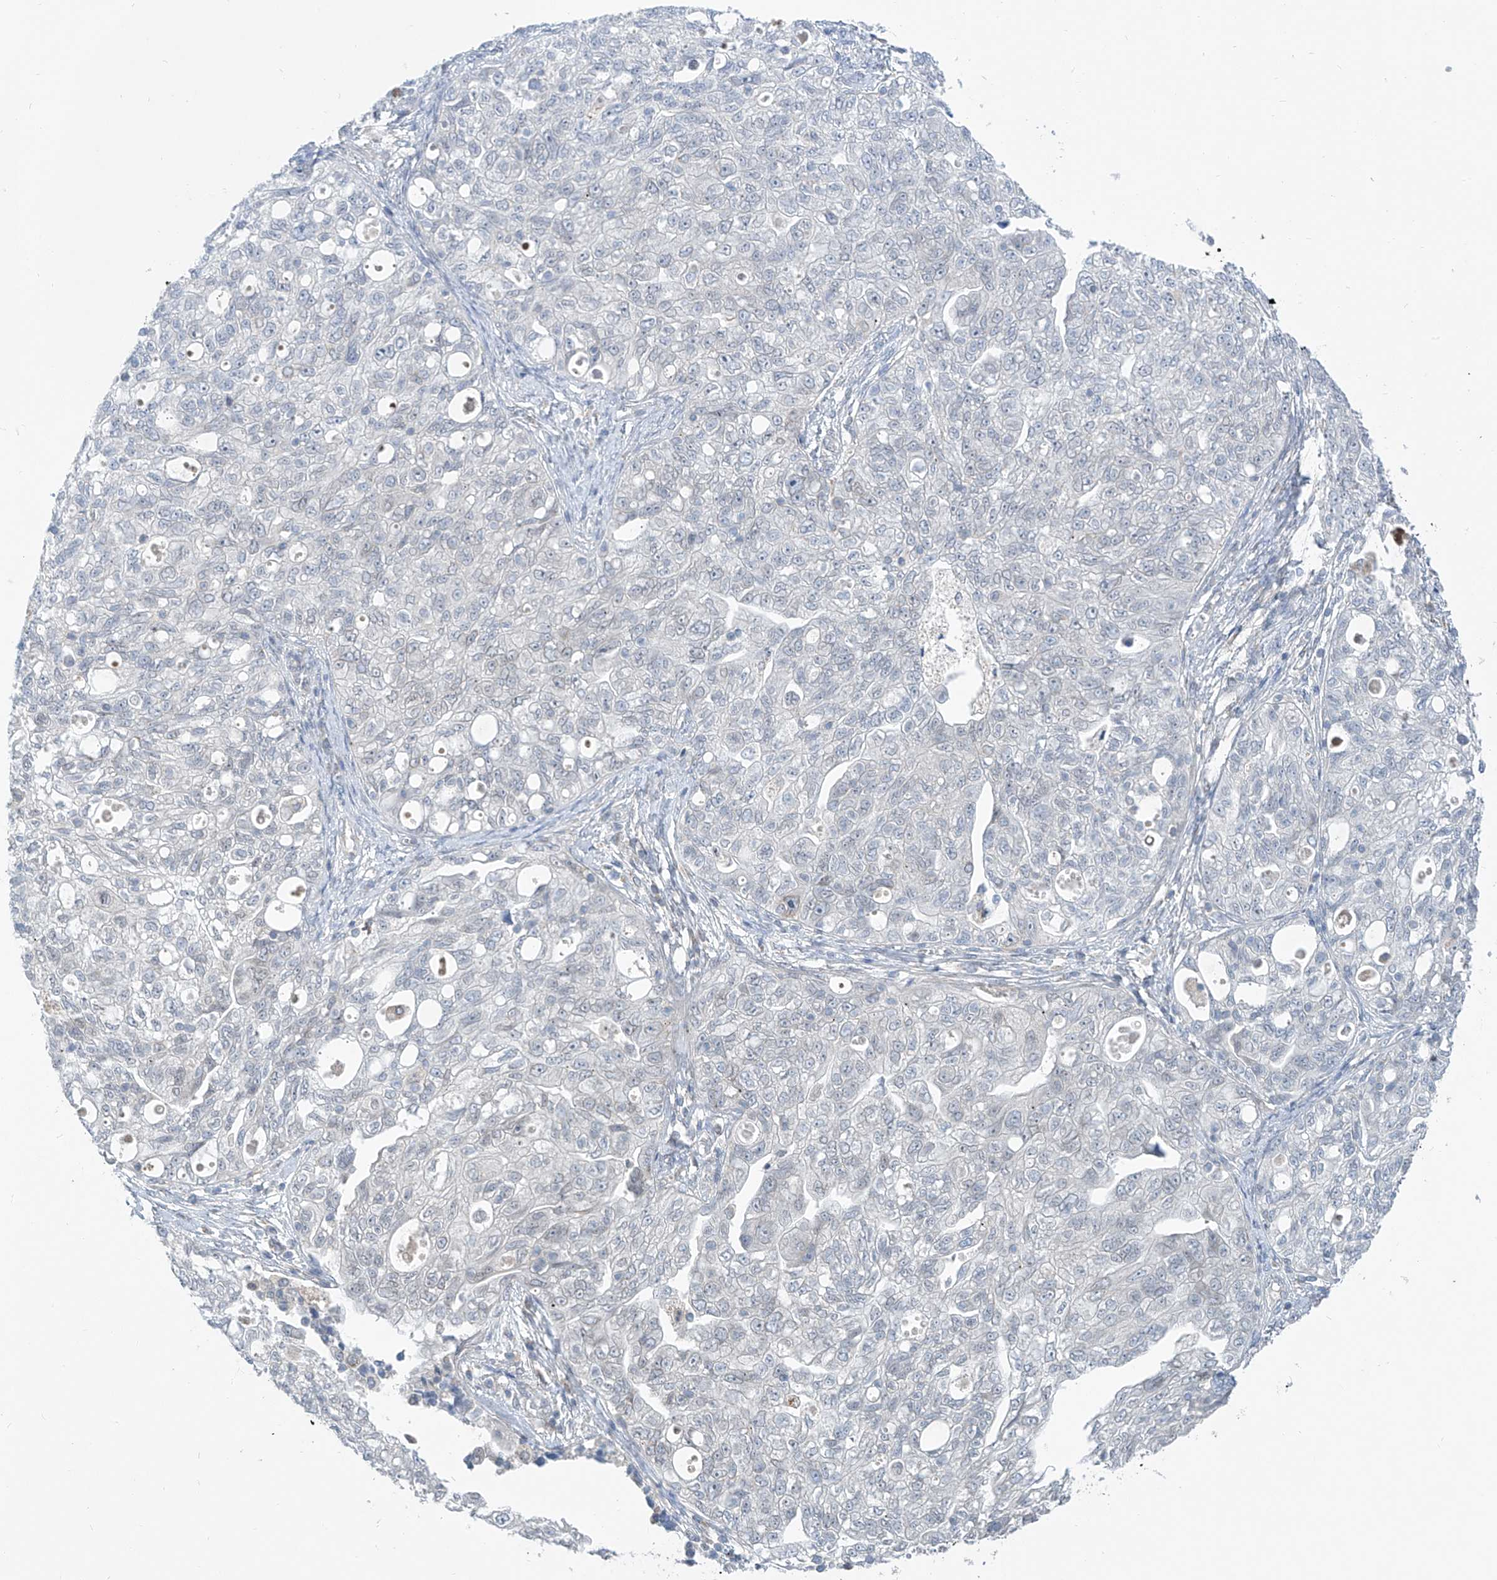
{"staining": {"intensity": "negative", "quantity": "none", "location": "none"}, "tissue": "ovarian cancer", "cell_type": "Tumor cells", "image_type": "cancer", "snomed": [{"axis": "morphology", "description": "Carcinoma, NOS"}, {"axis": "morphology", "description": "Cystadenocarcinoma, serous, NOS"}, {"axis": "topography", "description": "Ovary"}], "caption": "High magnification brightfield microscopy of ovarian cancer stained with DAB (brown) and counterstained with hematoxylin (blue): tumor cells show no significant positivity.", "gene": "KRTAP25-1", "patient": {"sex": "female", "age": 69}}